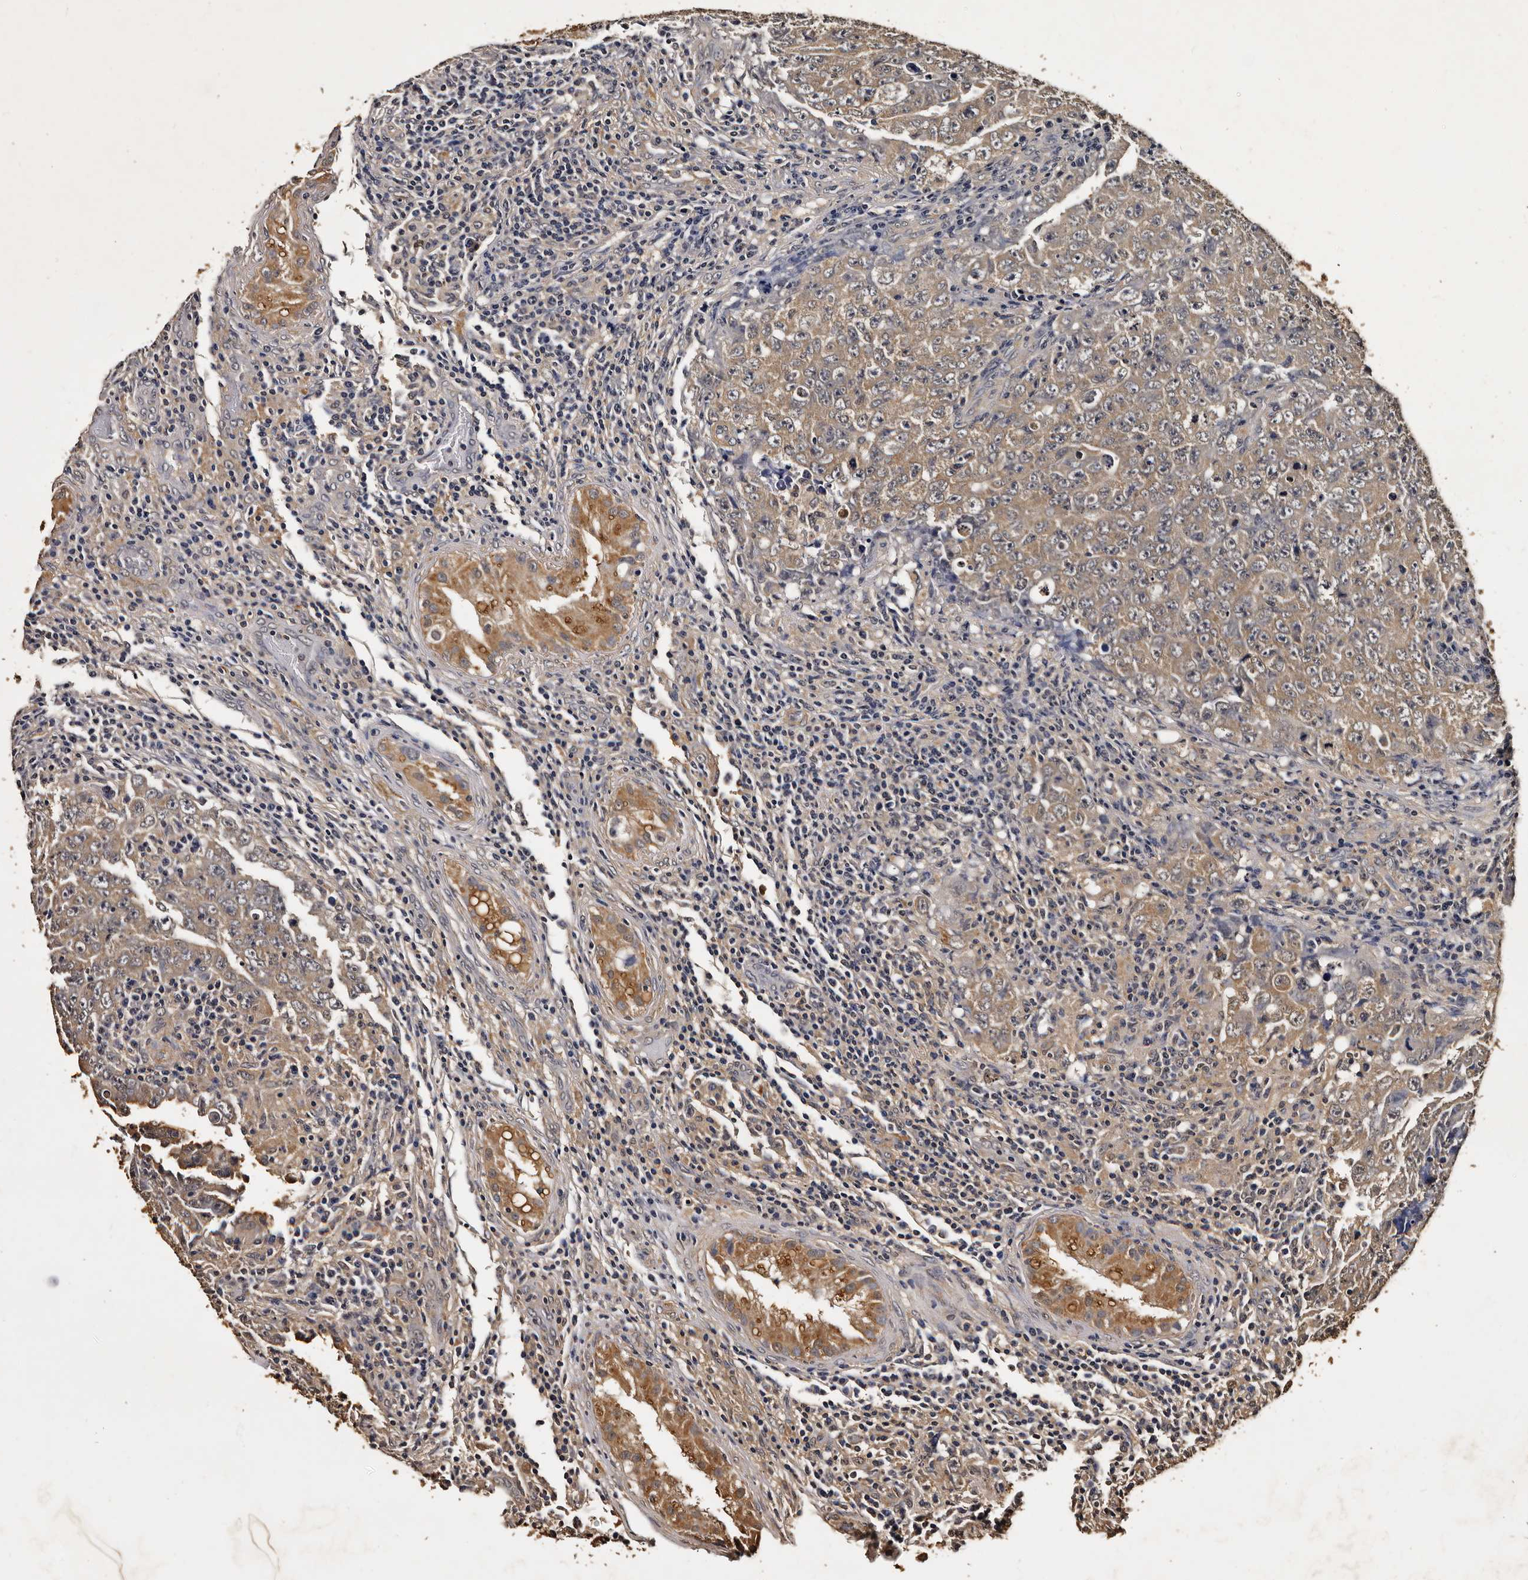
{"staining": {"intensity": "moderate", "quantity": ">75%", "location": "cytoplasmic/membranous"}, "tissue": "testis cancer", "cell_type": "Tumor cells", "image_type": "cancer", "snomed": [{"axis": "morphology", "description": "Carcinoma, Embryonal, NOS"}, {"axis": "topography", "description": "Testis"}], "caption": "Brown immunohistochemical staining in human testis embryonal carcinoma demonstrates moderate cytoplasmic/membranous expression in about >75% of tumor cells. (Brightfield microscopy of DAB IHC at high magnification).", "gene": "PARS2", "patient": {"sex": "male", "age": 26}}